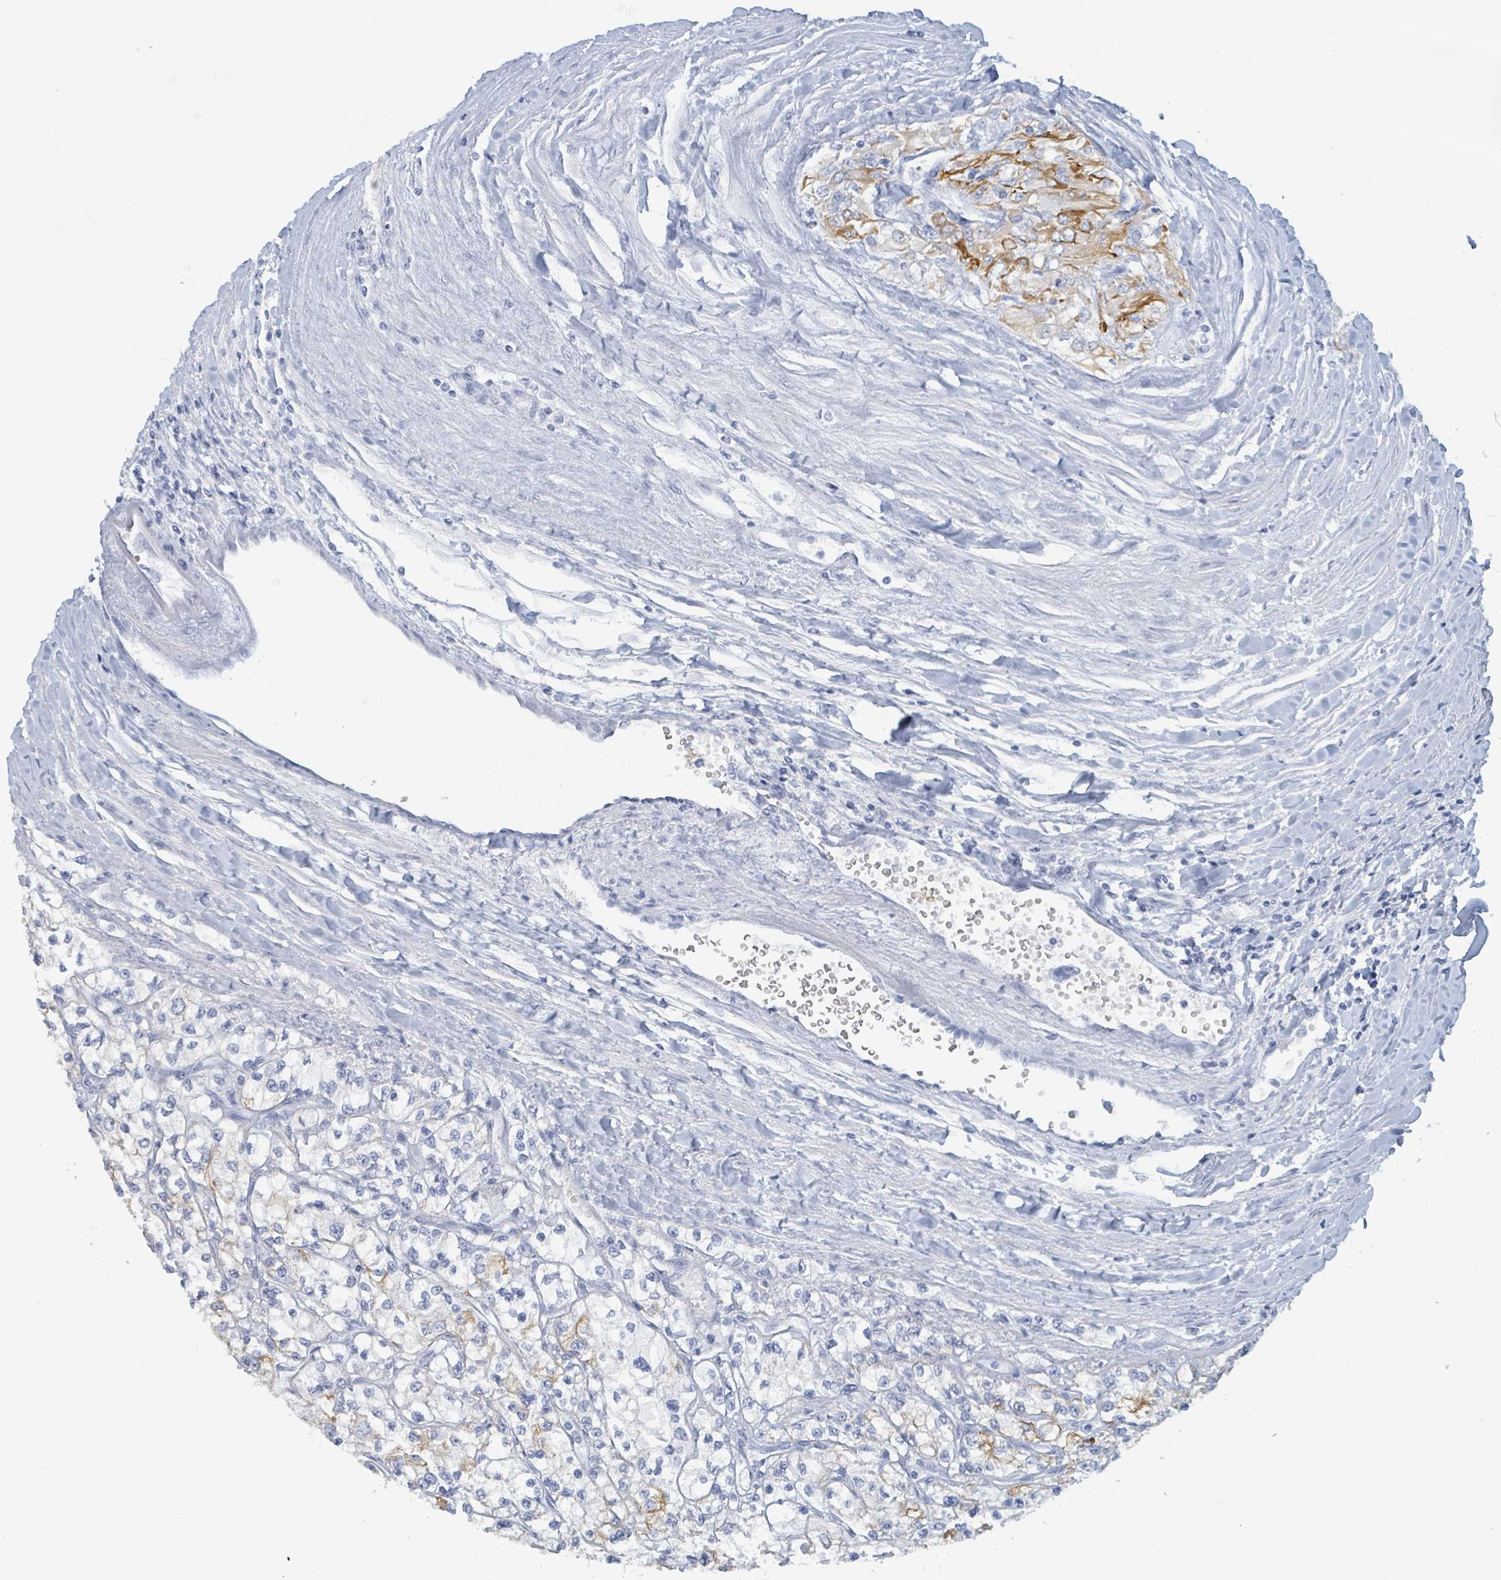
{"staining": {"intensity": "moderate", "quantity": "25%-75%", "location": "cytoplasmic/membranous"}, "tissue": "renal cancer", "cell_type": "Tumor cells", "image_type": "cancer", "snomed": [{"axis": "morphology", "description": "Adenocarcinoma, NOS"}, {"axis": "topography", "description": "Kidney"}], "caption": "IHC staining of renal adenocarcinoma, which displays medium levels of moderate cytoplasmic/membranous expression in about 25%-75% of tumor cells indicating moderate cytoplasmic/membranous protein staining. The staining was performed using DAB (brown) for protein detection and nuclei were counterstained in hematoxylin (blue).", "gene": "KRT8", "patient": {"sex": "male", "age": 80}}